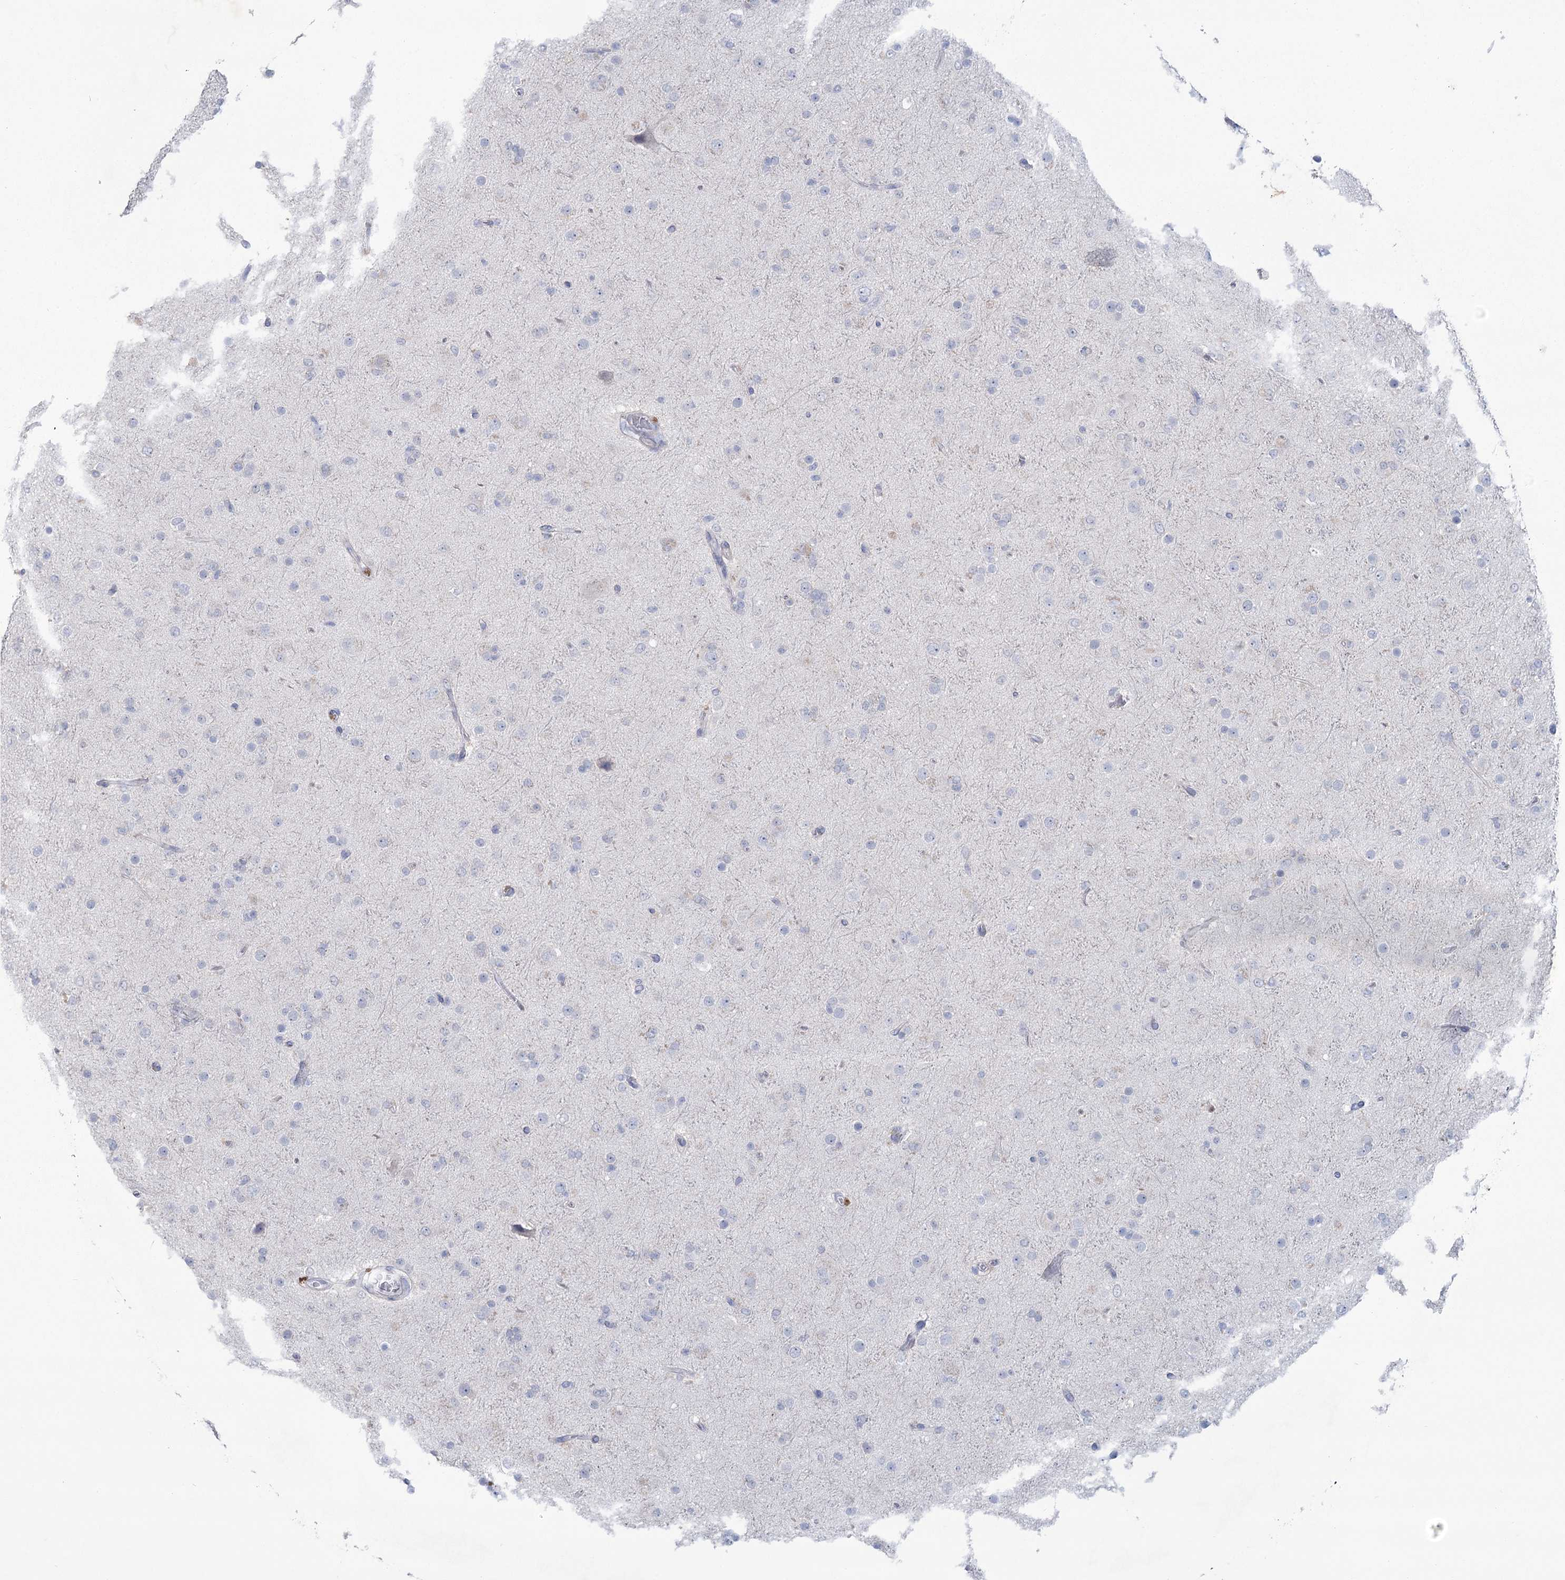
{"staining": {"intensity": "negative", "quantity": "none", "location": "none"}, "tissue": "glioma", "cell_type": "Tumor cells", "image_type": "cancer", "snomed": [{"axis": "morphology", "description": "Glioma, malignant, Low grade"}, {"axis": "topography", "description": "Brain"}], "caption": "Protein analysis of malignant low-grade glioma shows no significant expression in tumor cells. Nuclei are stained in blue.", "gene": "CCDC88A", "patient": {"sex": "male", "age": 65}}